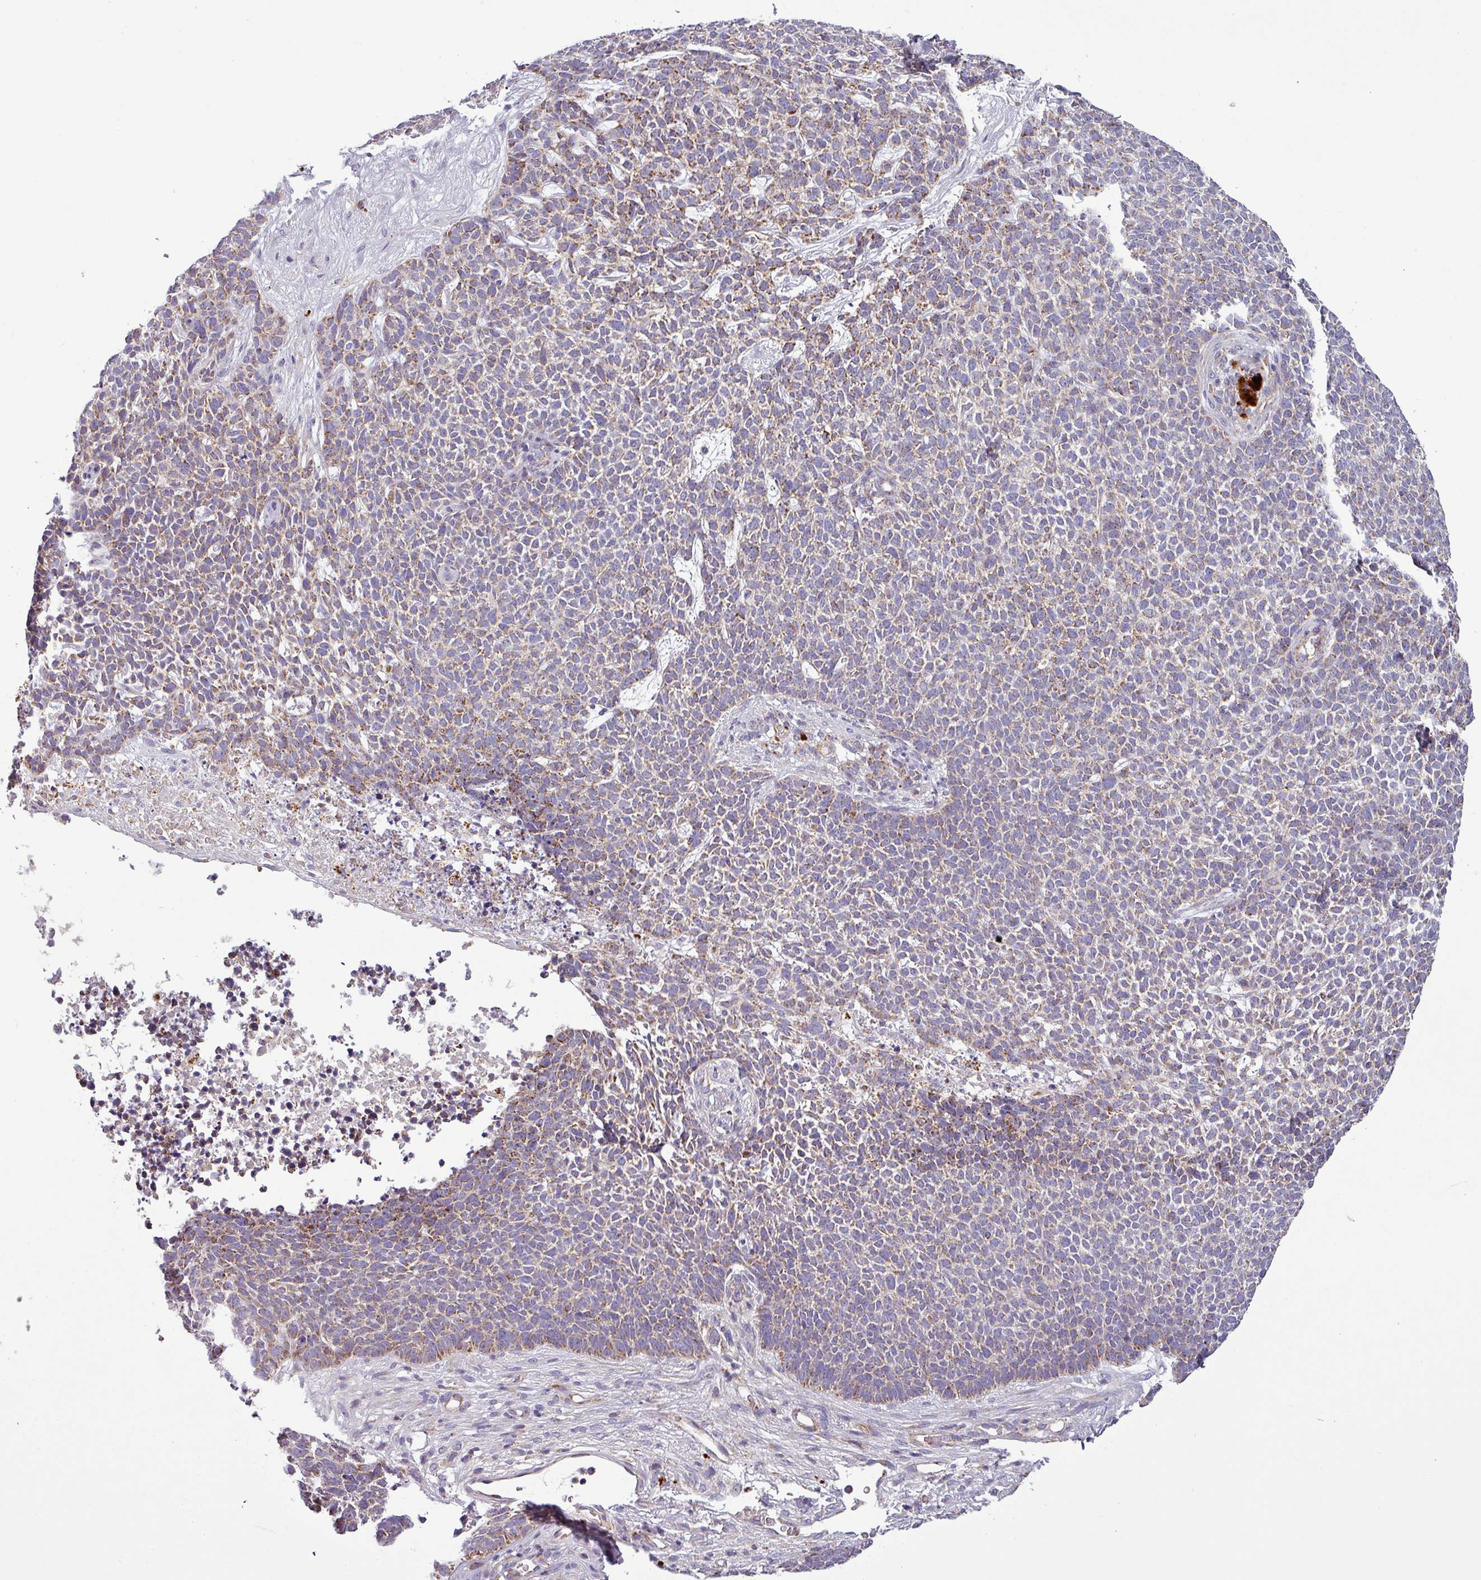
{"staining": {"intensity": "moderate", "quantity": "25%-75%", "location": "cytoplasmic/membranous"}, "tissue": "skin cancer", "cell_type": "Tumor cells", "image_type": "cancer", "snomed": [{"axis": "morphology", "description": "Basal cell carcinoma"}, {"axis": "topography", "description": "Skin"}], "caption": "Immunohistochemical staining of human skin cancer displays medium levels of moderate cytoplasmic/membranous protein positivity in approximately 25%-75% of tumor cells. (Stains: DAB in brown, nuclei in blue, Microscopy: brightfield microscopy at high magnification).", "gene": "PNMA6A", "patient": {"sex": "female", "age": 84}}